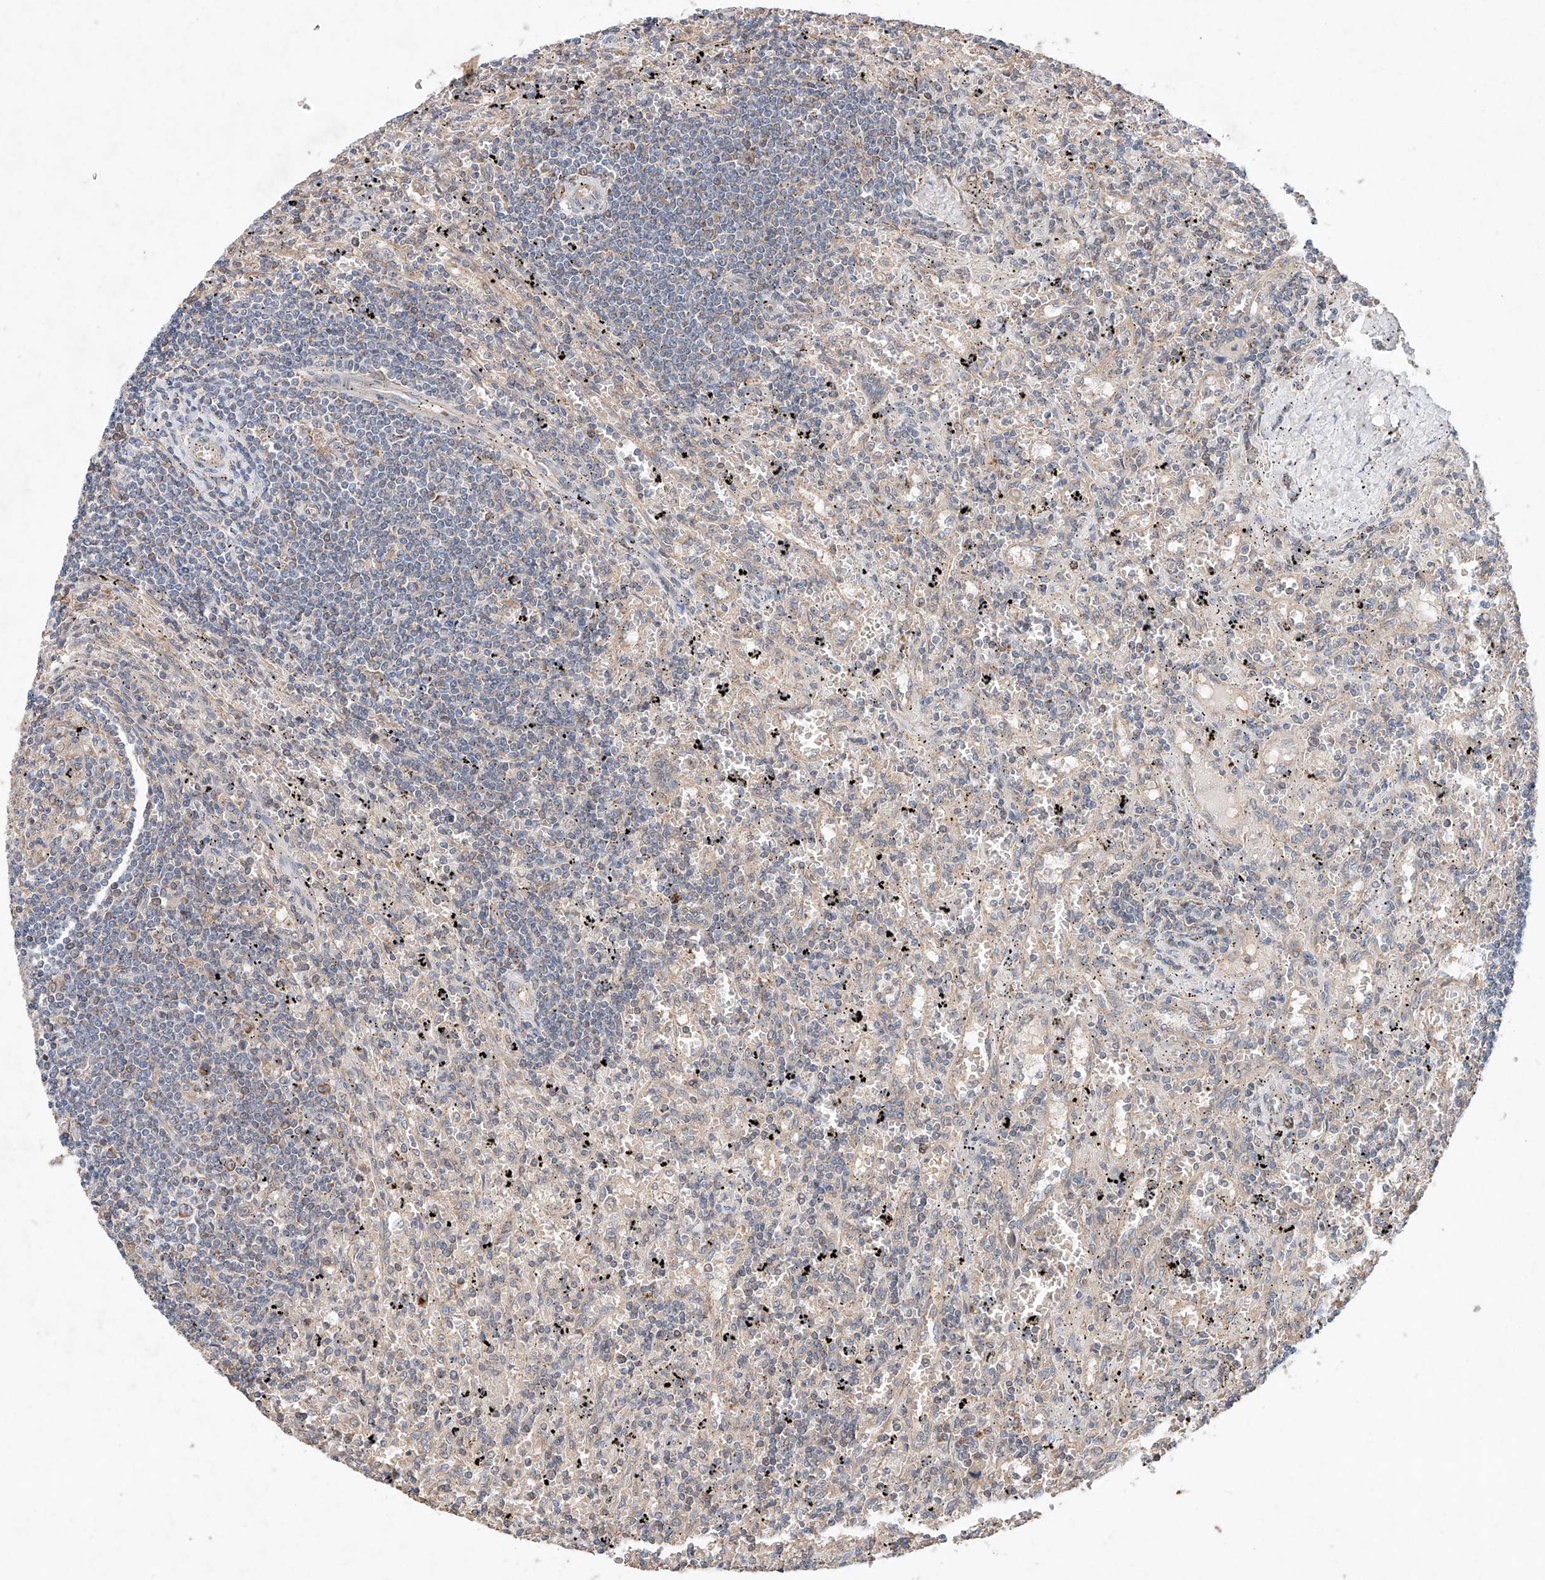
{"staining": {"intensity": "negative", "quantity": "none", "location": "none"}, "tissue": "lymphoma", "cell_type": "Tumor cells", "image_type": "cancer", "snomed": [{"axis": "morphology", "description": "Malignant lymphoma, non-Hodgkin's type, Low grade"}, {"axis": "topography", "description": "Spleen"}], "caption": "A high-resolution histopathology image shows IHC staining of lymphoma, which shows no significant expression in tumor cells.", "gene": "FASTK", "patient": {"sex": "male", "age": 76}}